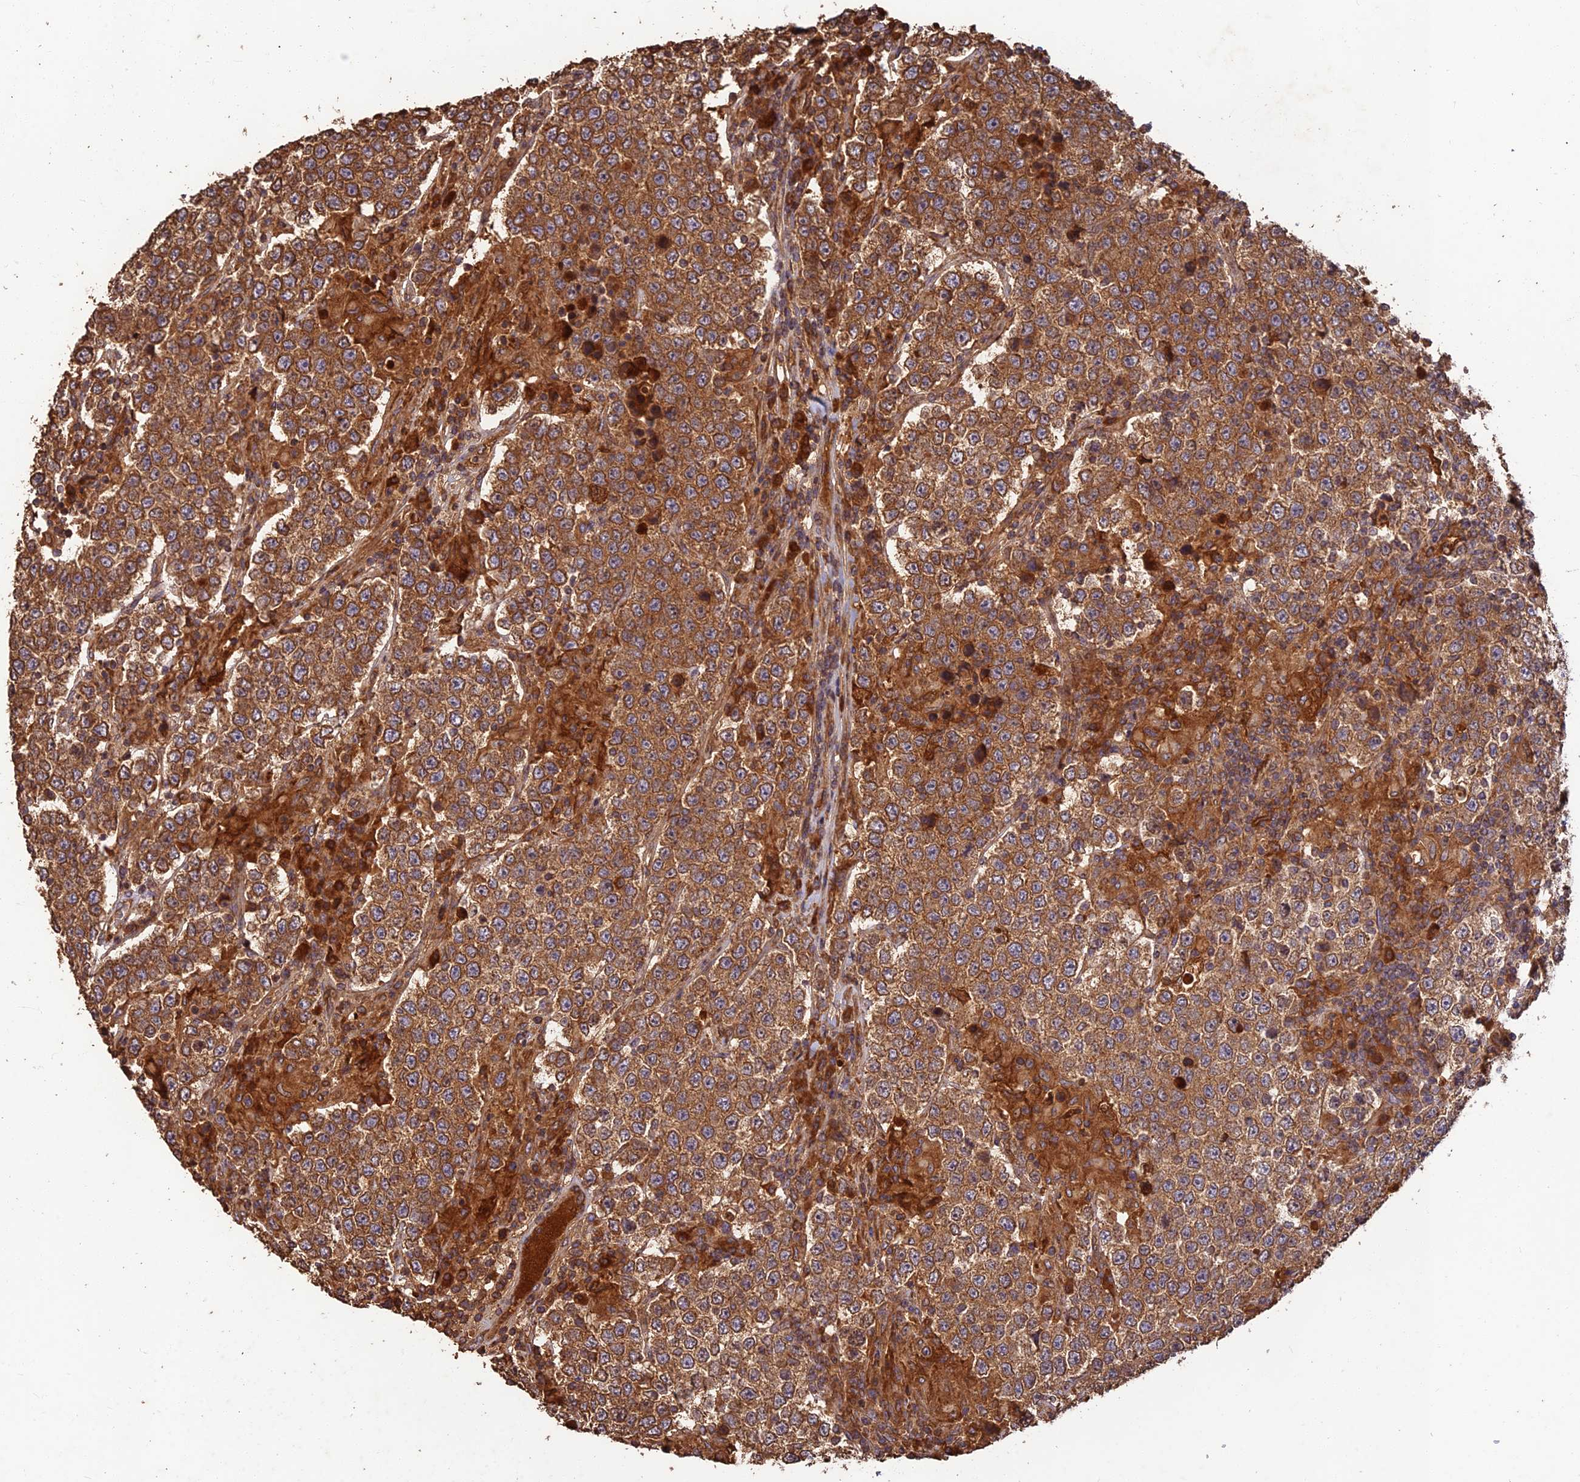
{"staining": {"intensity": "moderate", "quantity": ">75%", "location": "cytoplasmic/membranous"}, "tissue": "testis cancer", "cell_type": "Tumor cells", "image_type": "cancer", "snomed": [{"axis": "morphology", "description": "Normal tissue, NOS"}, {"axis": "morphology", "description": "Urothelial carcinoma, High grade"}, {"axis": "morphology", "description": "Seminoma, NOS"}, {"axis": "morphology", "description": "Carcinoma, Embryonal, NOS"}, {"axis": "topography", "description": "Urinary bladder"}, {"axis": "topography", "description": "Testis"}], "caption": "Moderate cytoplasmic/membranous expression is present in approximately >75% of tumor cells in testis cancer (high-grade urothelial carcinoma).", "gene": "CORO1C", "patient": {"sex": "male", "age": 41}}